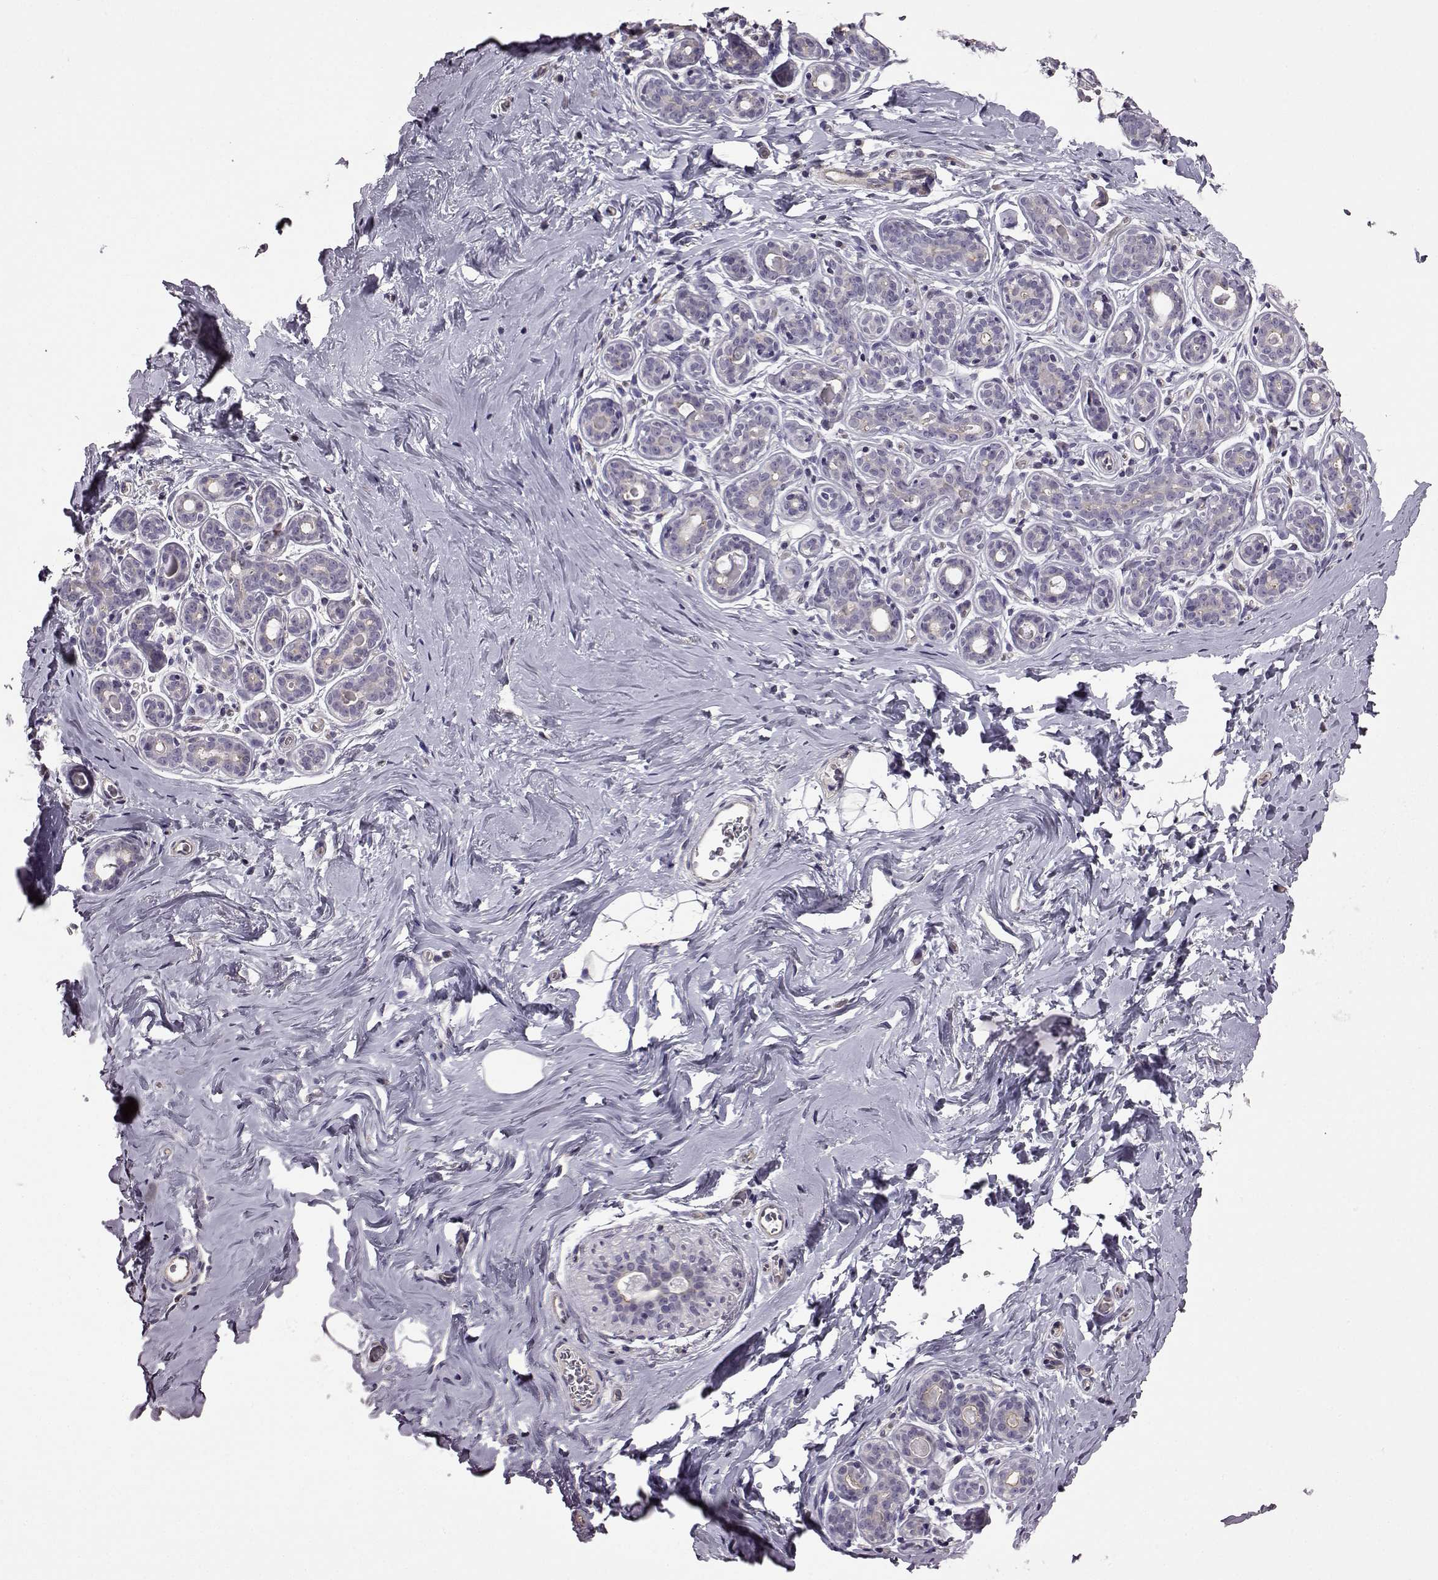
{"staining": {"intensity": "negative", "quantity": "none", "location": "none"}, "tissue": "breast", "cell_type": "Adipocytes", "image_type": "normal", "snomed": [{"axis": "morphology", "description": "Normal tissue, NOS"}, {"axis": "topography", "description": "Skin"}, {"axis": "topography", "description": "Breast"}], "caption": "DAB (3,3'-diaminobenzidine) immunohistochemical staining of normal human breast shows no significant expression in adipocytes. (Brightfield microscopy of DAB (3,3'-diaminobenzidine) immunohistochemistry (IHC) at high magnification).", "gene": "EDDM3B", "patient": {"sex": "female", "age": 43}}